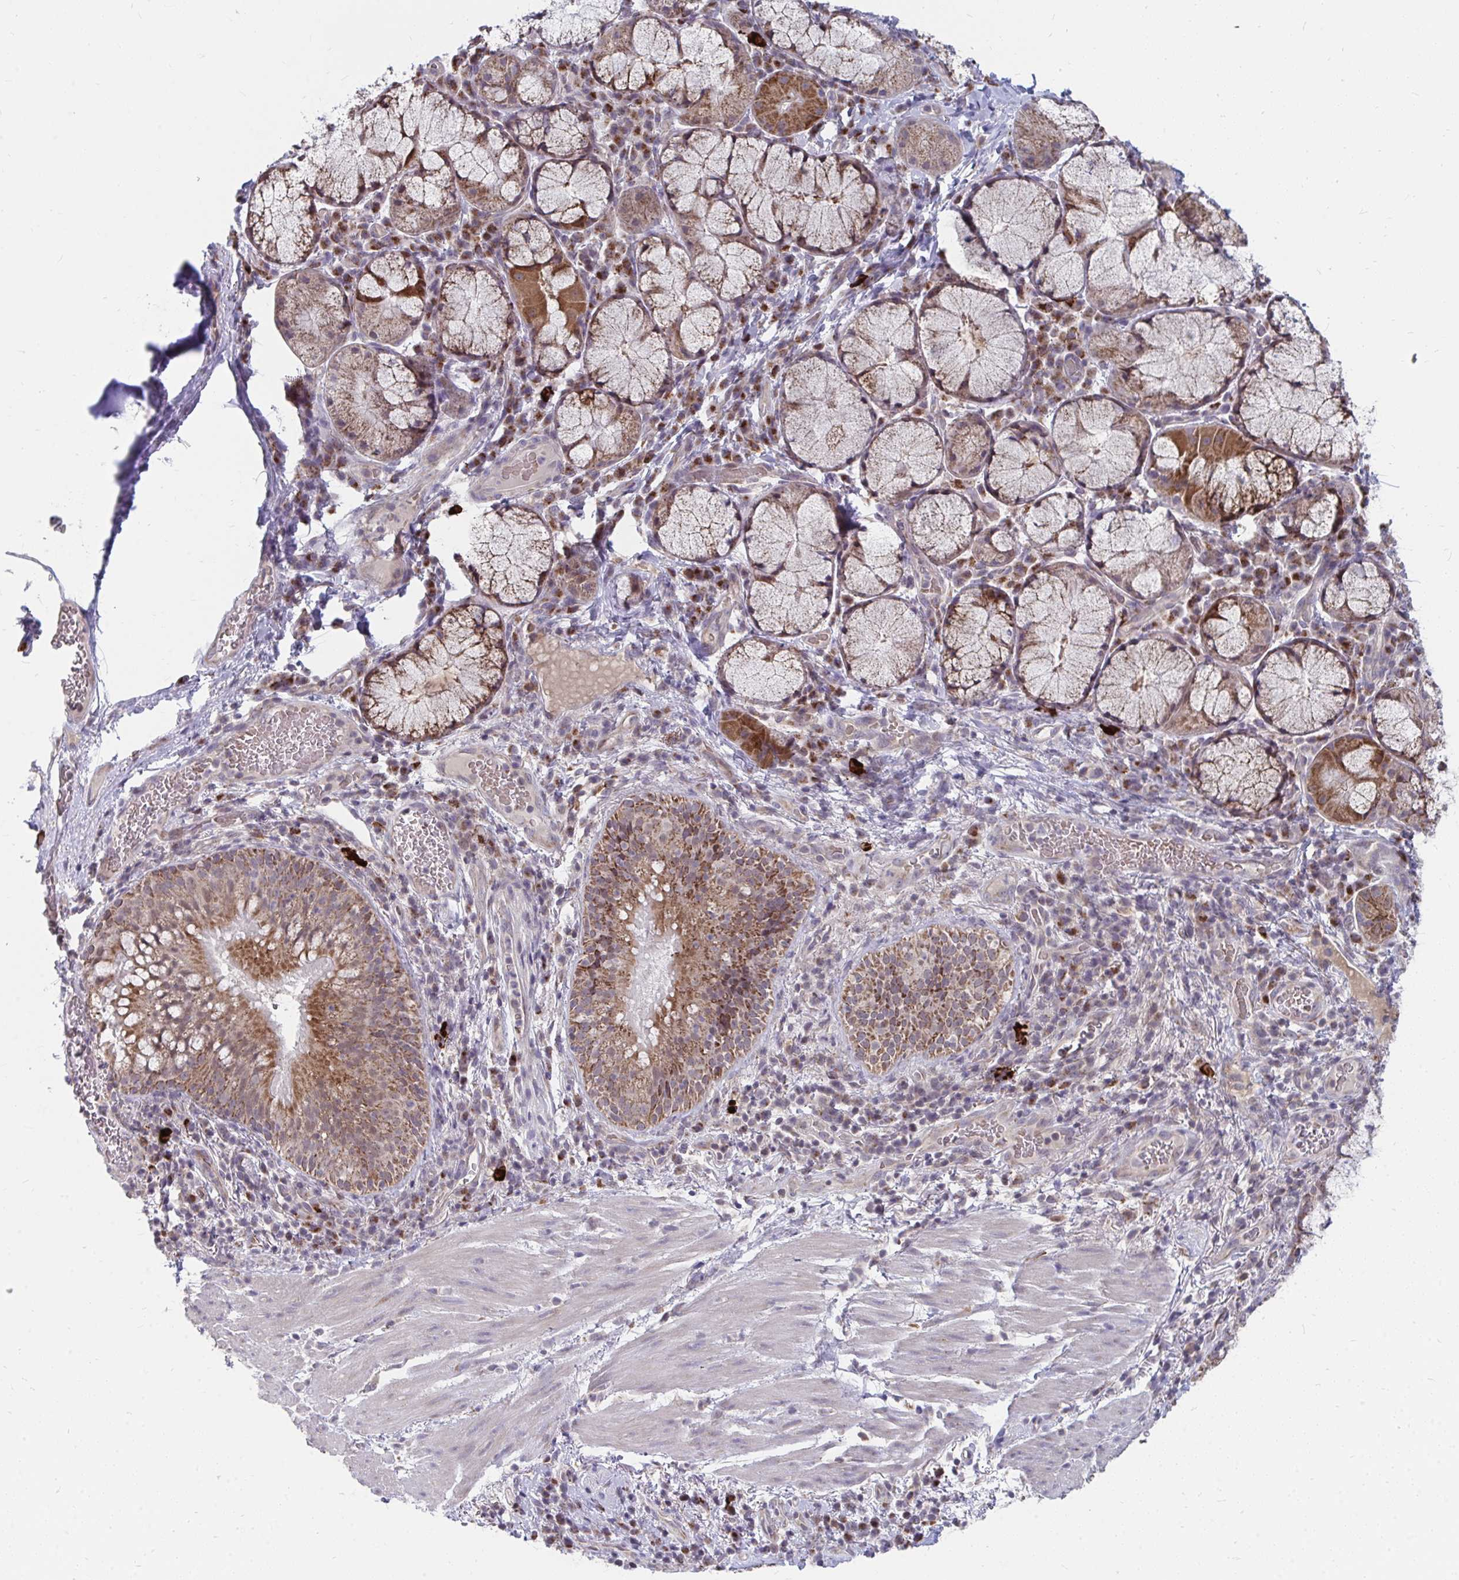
{"staining": {"intensity": "moderate", "quantity": ">75%", "location": "cytoplasmic/membranous"}, "tissue": "bronchus", "cell_type": "Respiratory epithelial cells", "image_type": "normal", "snomed": [{"axis": "morphology", "description": "Normal tissue, NOS"}, {"axis": "topography", "description": "Lymph node"}, {"axis": "topography", "description": "Bronchus"}], "caption": "This image reveals immunohistochemistry (IHC) staining of normal human bronchus, with medium moderate cytoplasmic/membranous expression in about >75% of respiratory epithelial cells.", "gene": "PABIR3", "patient": {"sex": "male", "age": 56}}